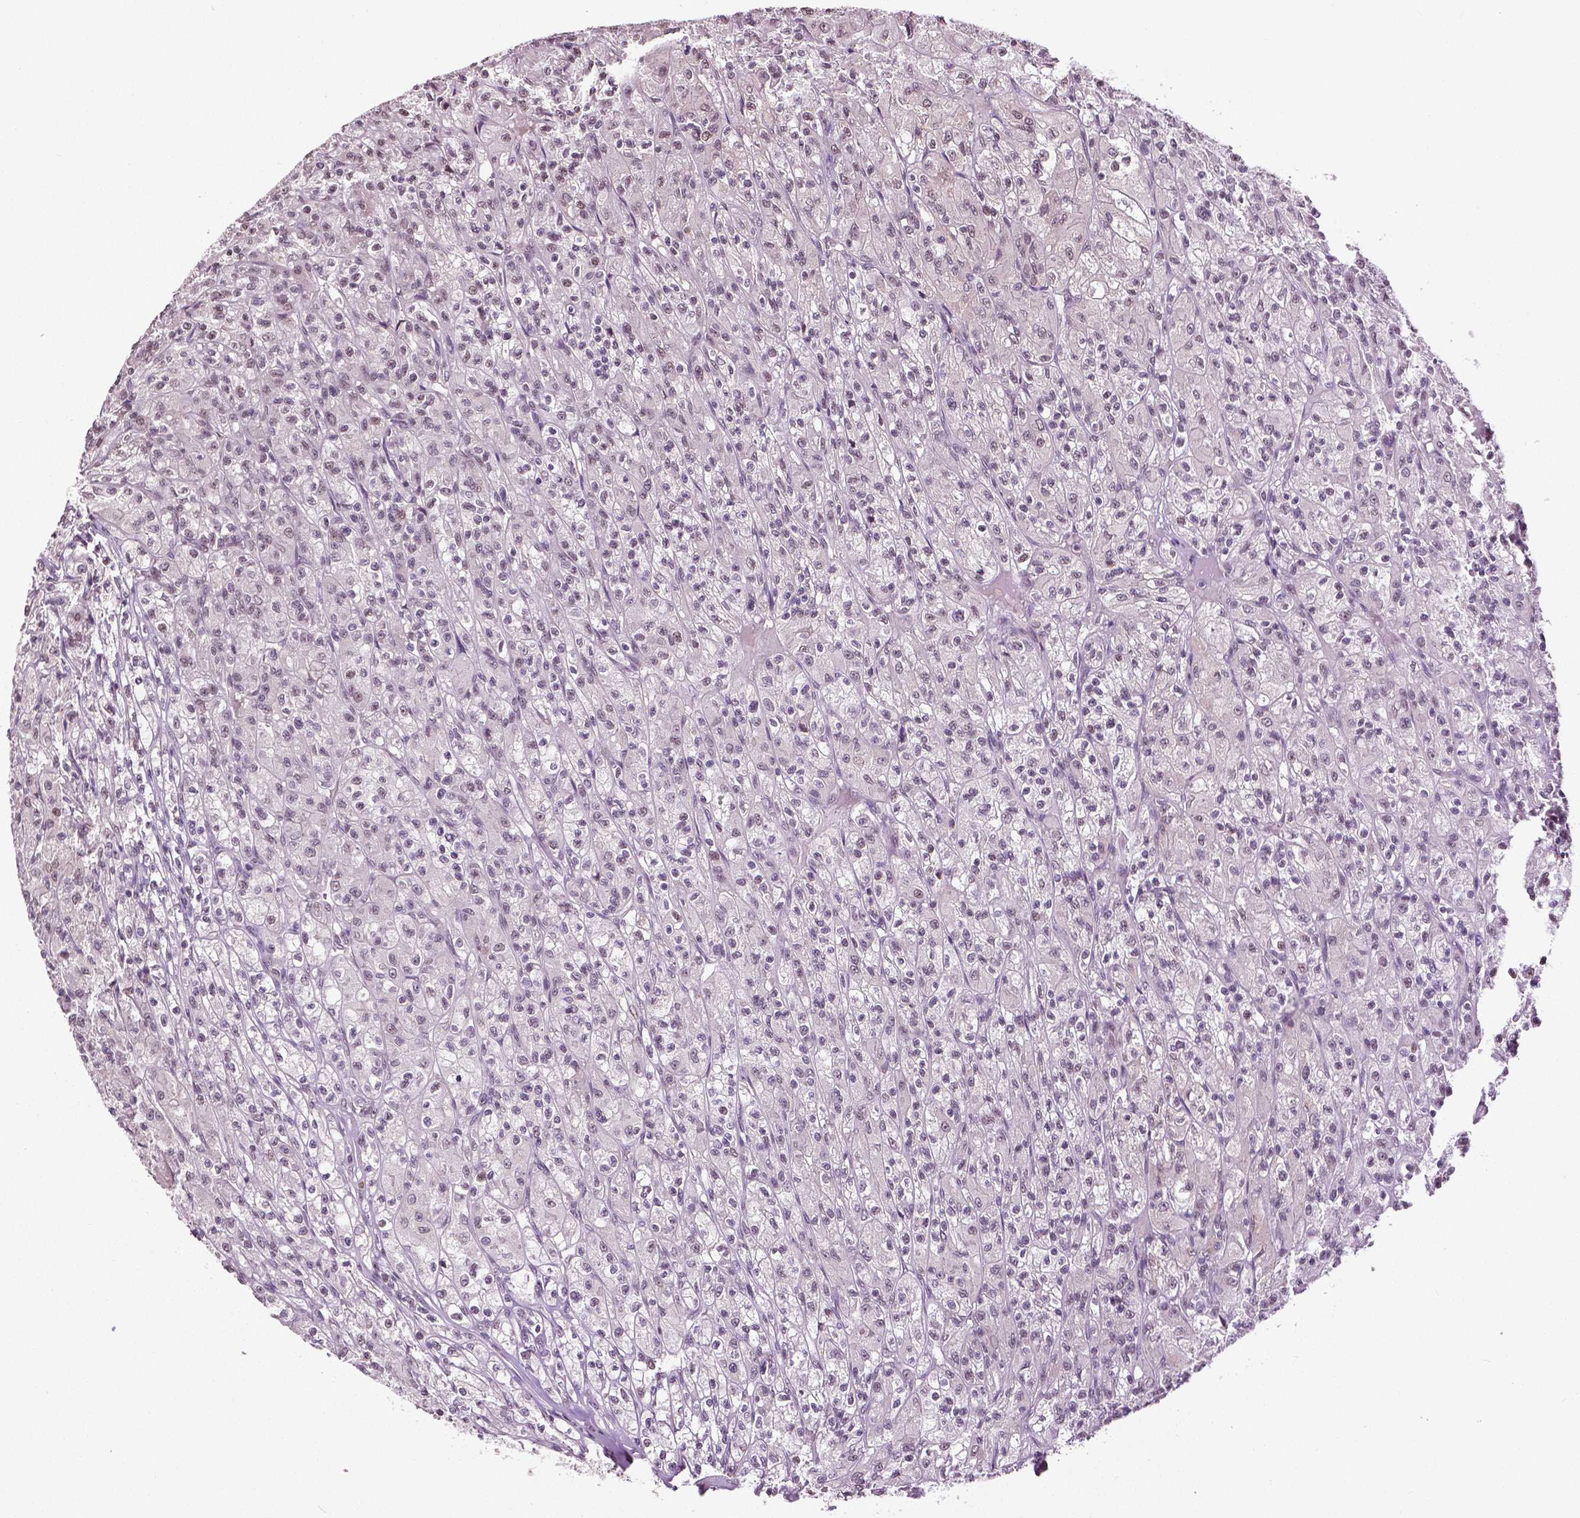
{"staining": {"intensity": "negative", "quantity": "none", "location": "none"}, "tissue": "renal cancer", "cell_type": "Tumor cells", "image_type": "cancer", "snomed": [{"axis": "morphology", "description": "Adenocarcinoma, NOS"}, {"axis": "topography", "description": "Kidney"}], "caption": "Immunohistochemical staining of renal cancer exhibits no significant staining in tumor cells.", "gene": "DLX5", "patient": {"sex": "female", "age": 70}}